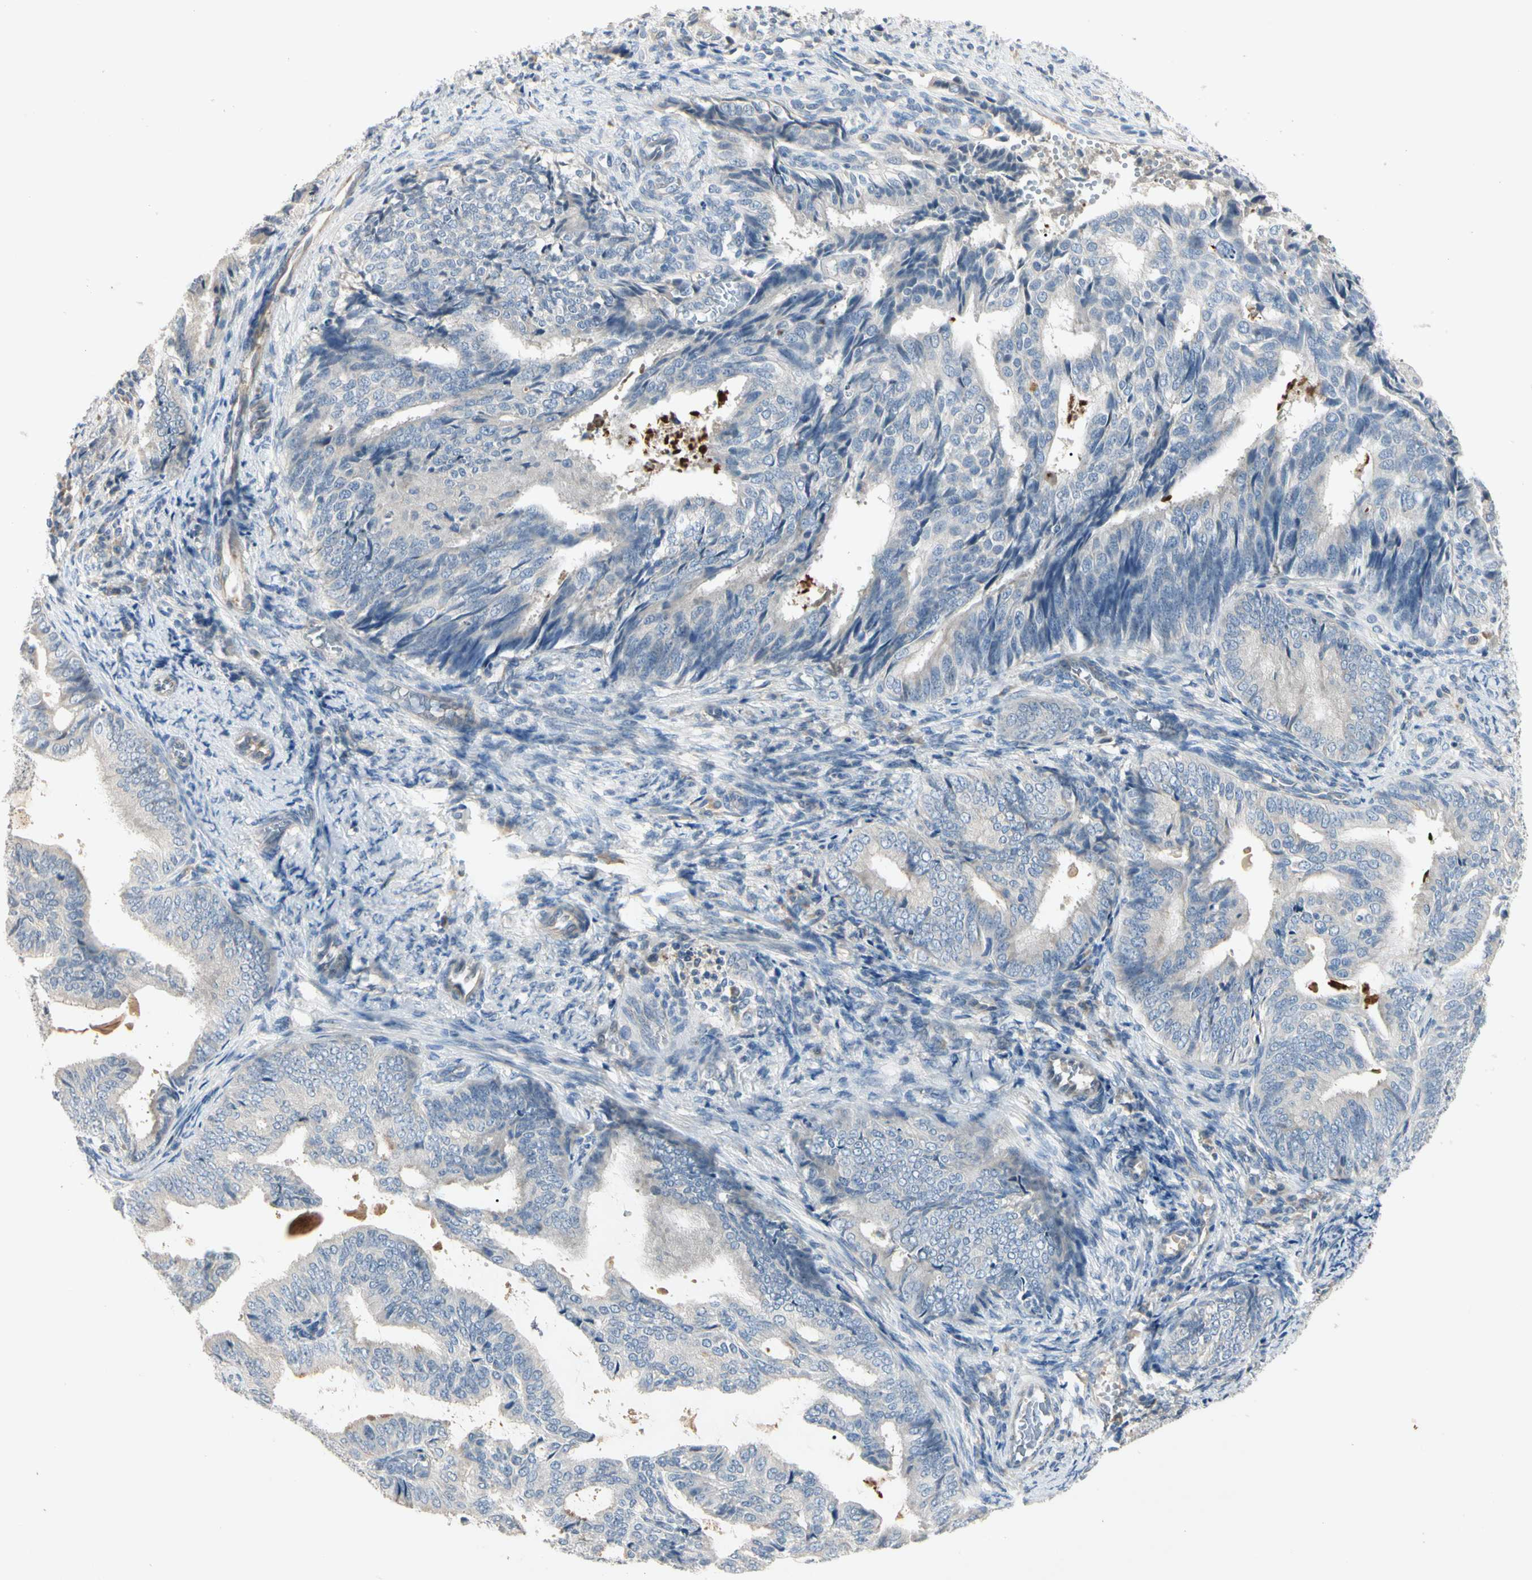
{"staining": {"intensity": "negative", "quantity": "none", "location": "none"}, "tissue": "endometrial cancer", "cell_type": "Tumor cells", "image_type": "cancer", "snomed": [{"axis": "morphology", "description": "Adenocarcinoma, NOS"}, {"axis": "topography", "description": "Endometrium"}], "caption": "High magnification brightfield microscopy of endometrial cancer stained with DAB (3,3'-diaminobenzidine) (brown) and counterstained with hematoxylin (blue): tumor cells show no significant staining. The staining is performed using DAB brown chromogen with nuclei counter-stained in using hematoxylin.", "gene": "PRSS21", "patient": {"sex": "female", "age": 58}}